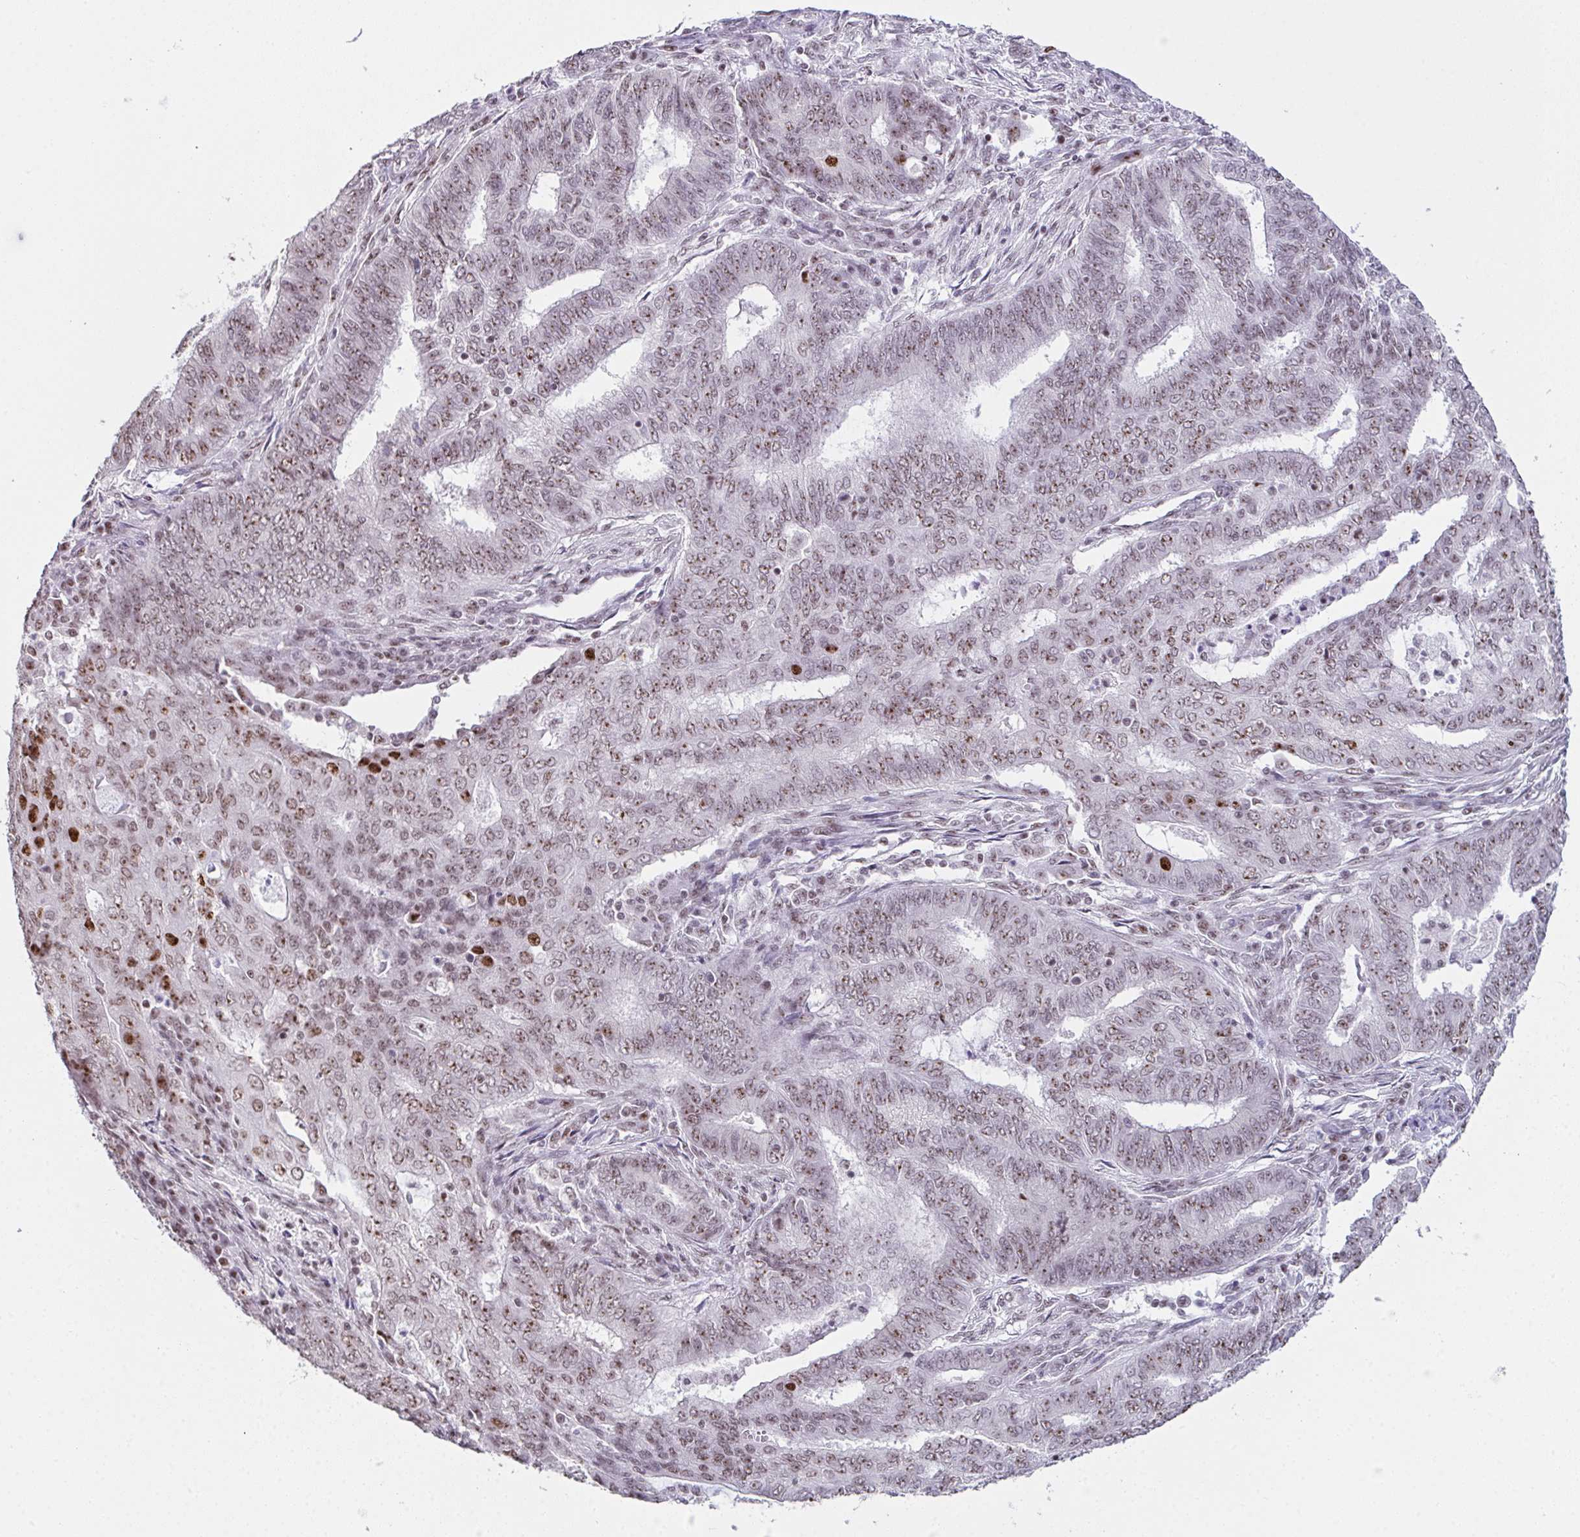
{"staining": {"intensity": "weak", "quantity": ">75%", "location": "nuclear"}, "tissue": "endometrial cancer", "cell_type": "Tumor cells", "image_type": "cancer", "snomed": [{"axis": "morphology", "description": "Adenocarcinoma, NOS"}, {"axis": "topography", "description": "Endometrium"}], "caption": "Endometrial cancer stained with a brown dye displays weak nuclear positive staining in about >75% of tumor cells.", "gene": "ZNF800", "patient": {"sex": "female", "age": 62}}